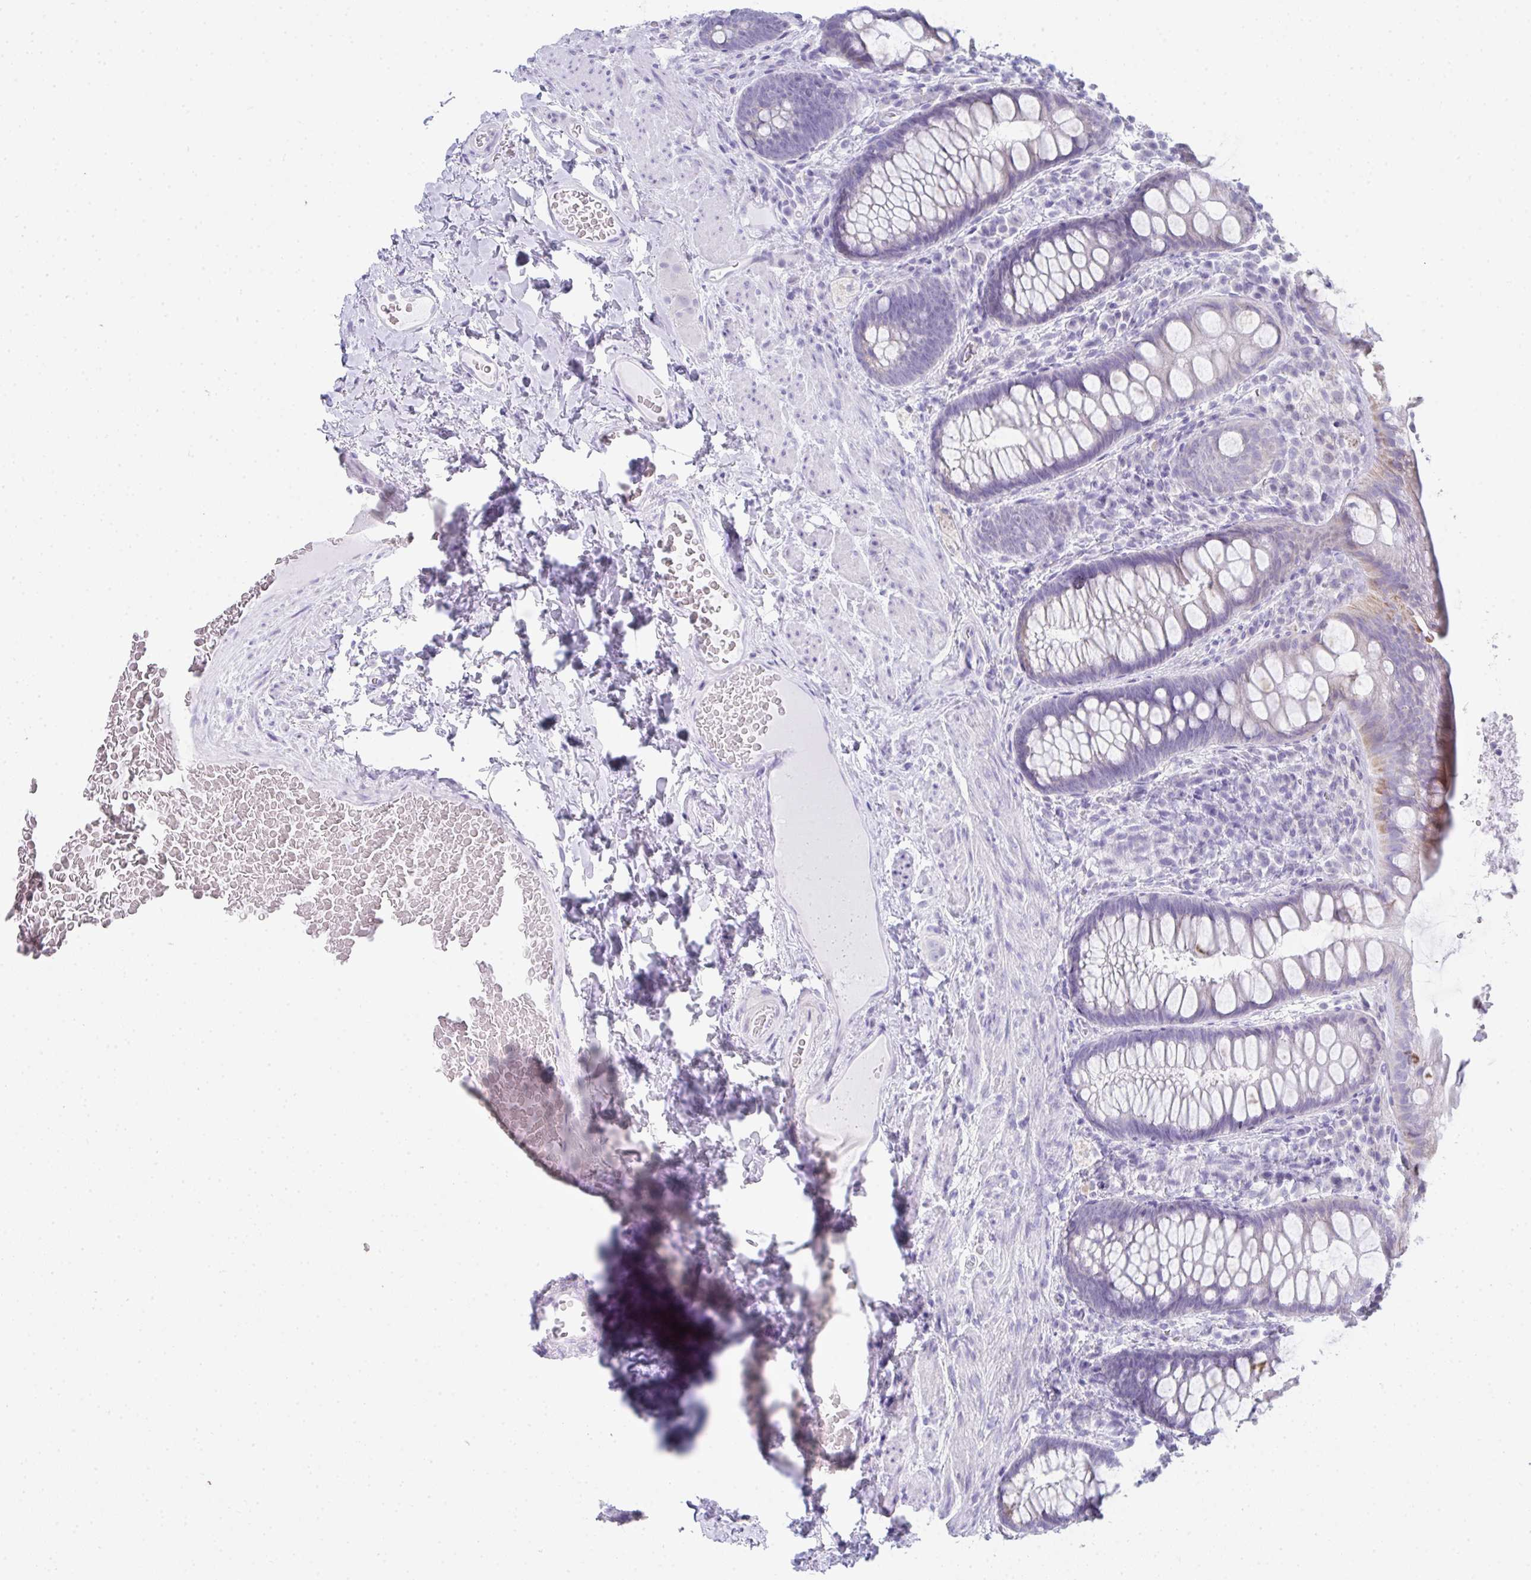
{"staining": {"intensity": "moderate", "quantity": "<25%", "location": "cytoplasmic/membranous"}, "tissue": "rectum", "cell_type": "Glandular cells", "image_type": "normal", "snomed": [{"axis": "morphology", "description": "Normal tissue, NOS"}, {"axis": "topography", "description": "Rectum"}], "caption": "Protein staining of unremarkable rectum demonstrates moderate cytoplasmic/membranous expression in approximately <25% of glandular cells. (DAB = brown stain, brightfield microscopy at high magnification).", "gene": "RLF", "patient": {"sex": "female", "age": 69}}